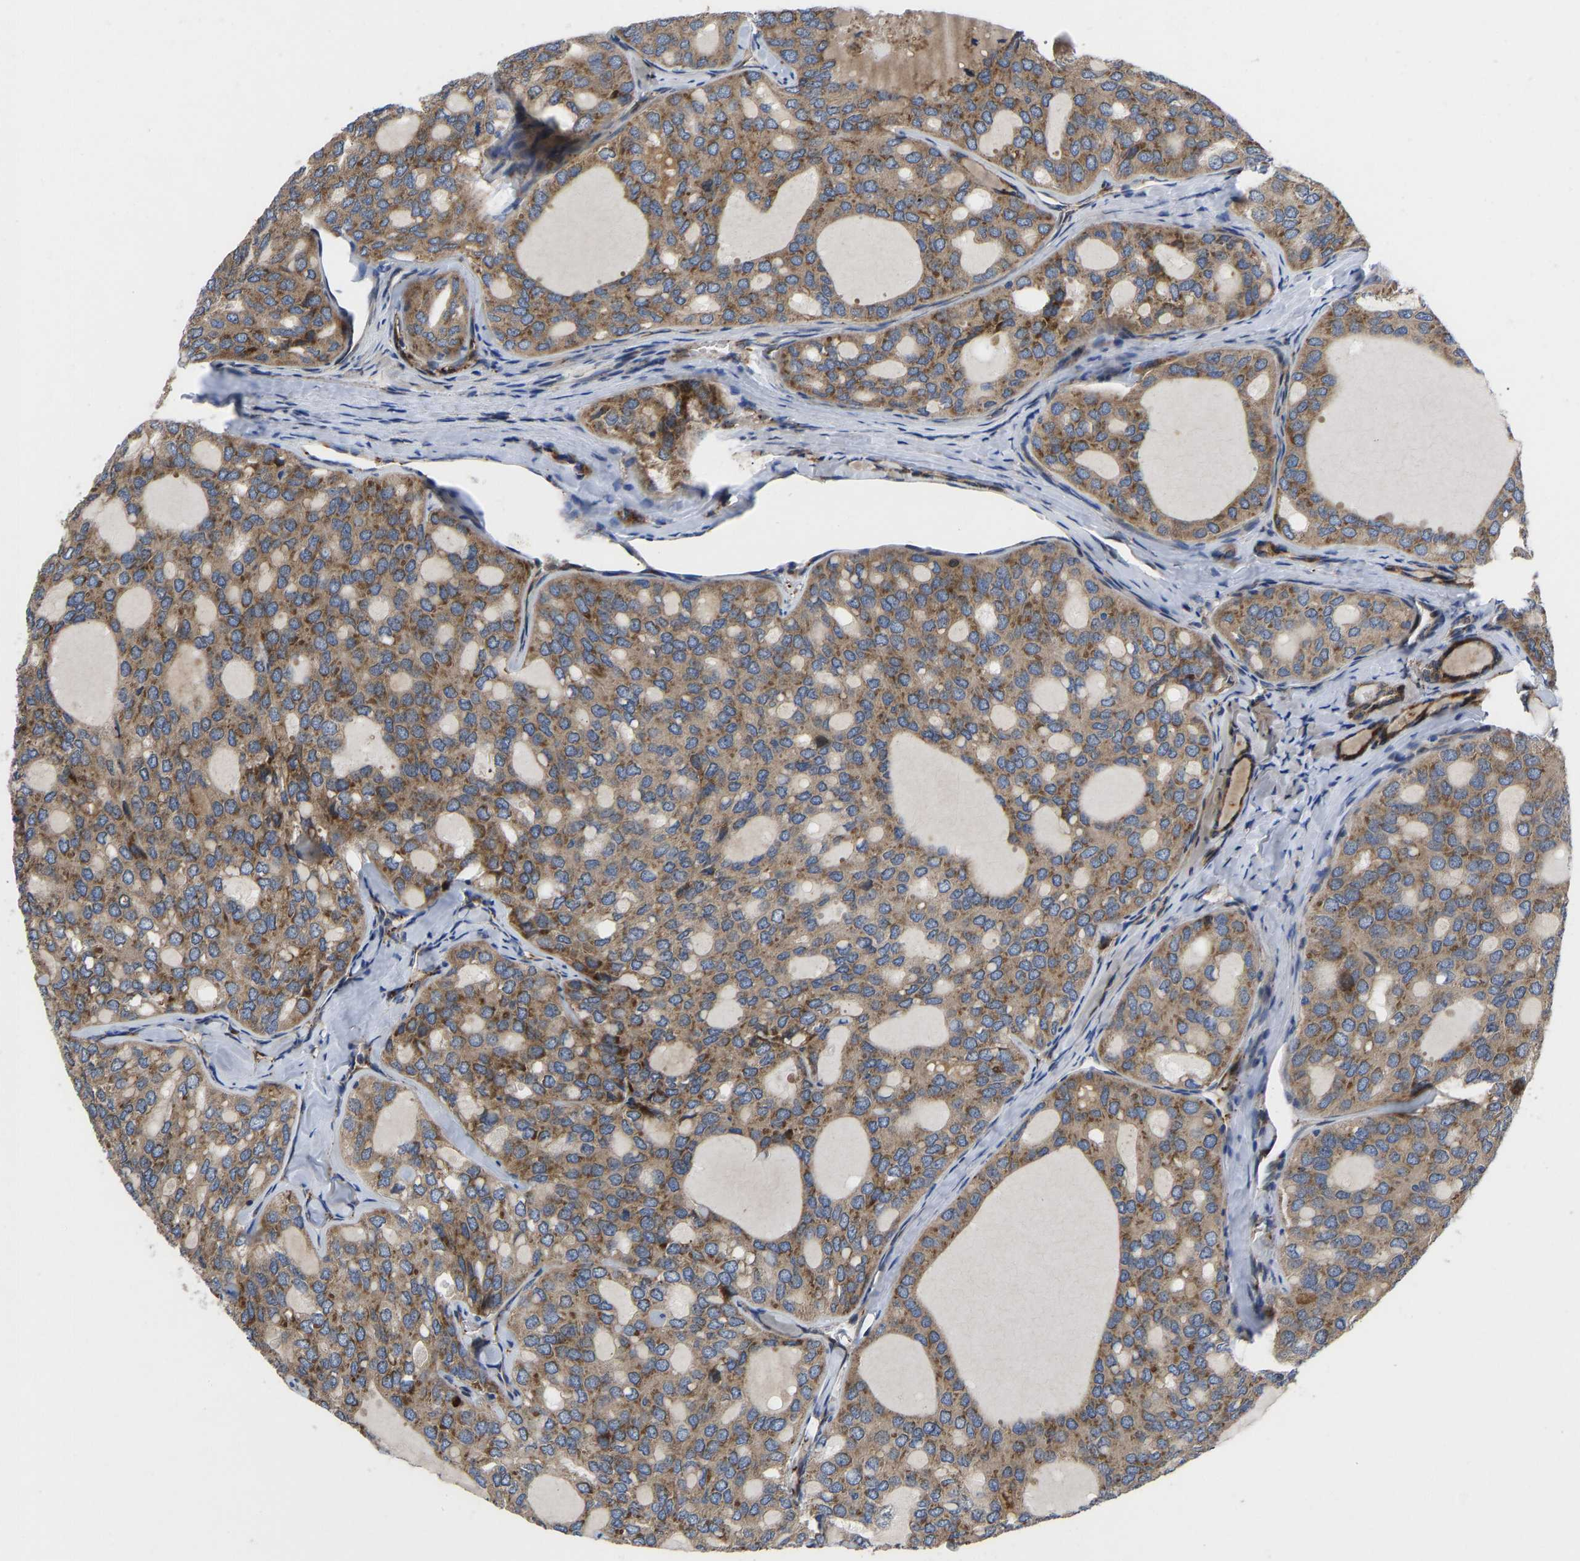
{"staining": {"intensity": "moderate", "quantity": ">75%", "location": "cytoplasmic/membranous"}, "tissue": "thyroid cancer", "cell_type": "Tumor cells", "image_type": "cancer", "snomed": [{"axis": "morphology", "description": "Follicular adenoma carcinoma, NOS"}, {"axis": "topography", "description": "Thyroid gland"}], "caption": "Brown immunohistochemical staining in thyroid cancer (follicular adenoma carcinoma) exhibits moderate cytoplasmic/membranous expression in about >75% of tumor cells.", "gene": "TMEM38B", "patient": {"sex": "male", "age": 75}}